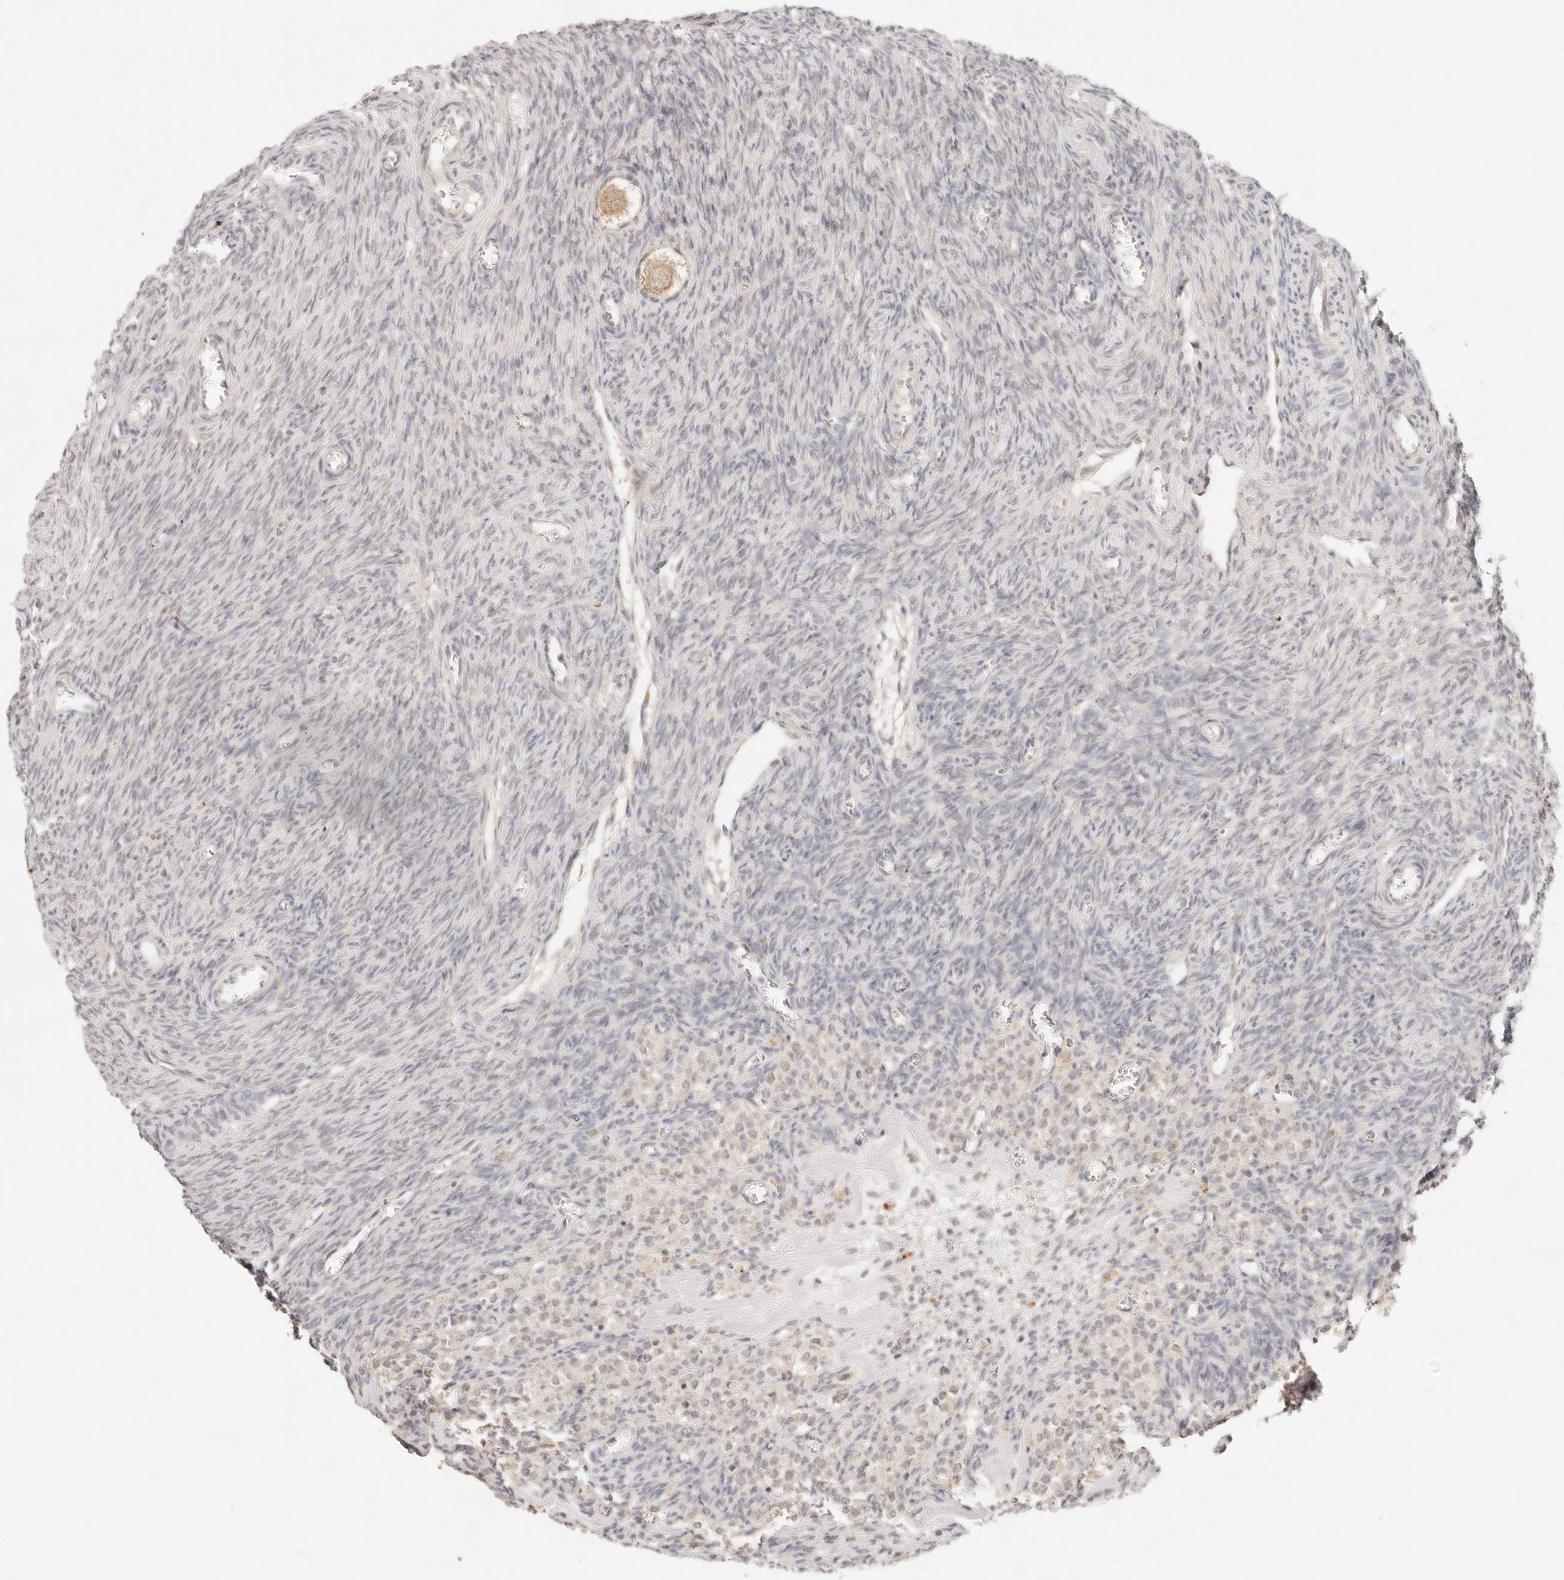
{"staining": {"intensity": "weak", "quantity": ">75%", "location": "cytoplasmic/membranous"}, "tissue": "ovary", "cell_type": "Follicle cells", "image_type": "normal", "snomed": [{"axis": "morphology", "description": "Normal tissue, NOS"}, {"axis": "topography", "description": "Ovary"}], "caption": "This image displays normal ovary stained with immunohistochemistry (IHC) to label a protein in brown. The cytoplasmic/membranous of follicle cells show weak positivity for the protein. Nuclei are counter-stained blue.", "gene": "GPR156", "patient": {"sex": "female", "age": 27}}